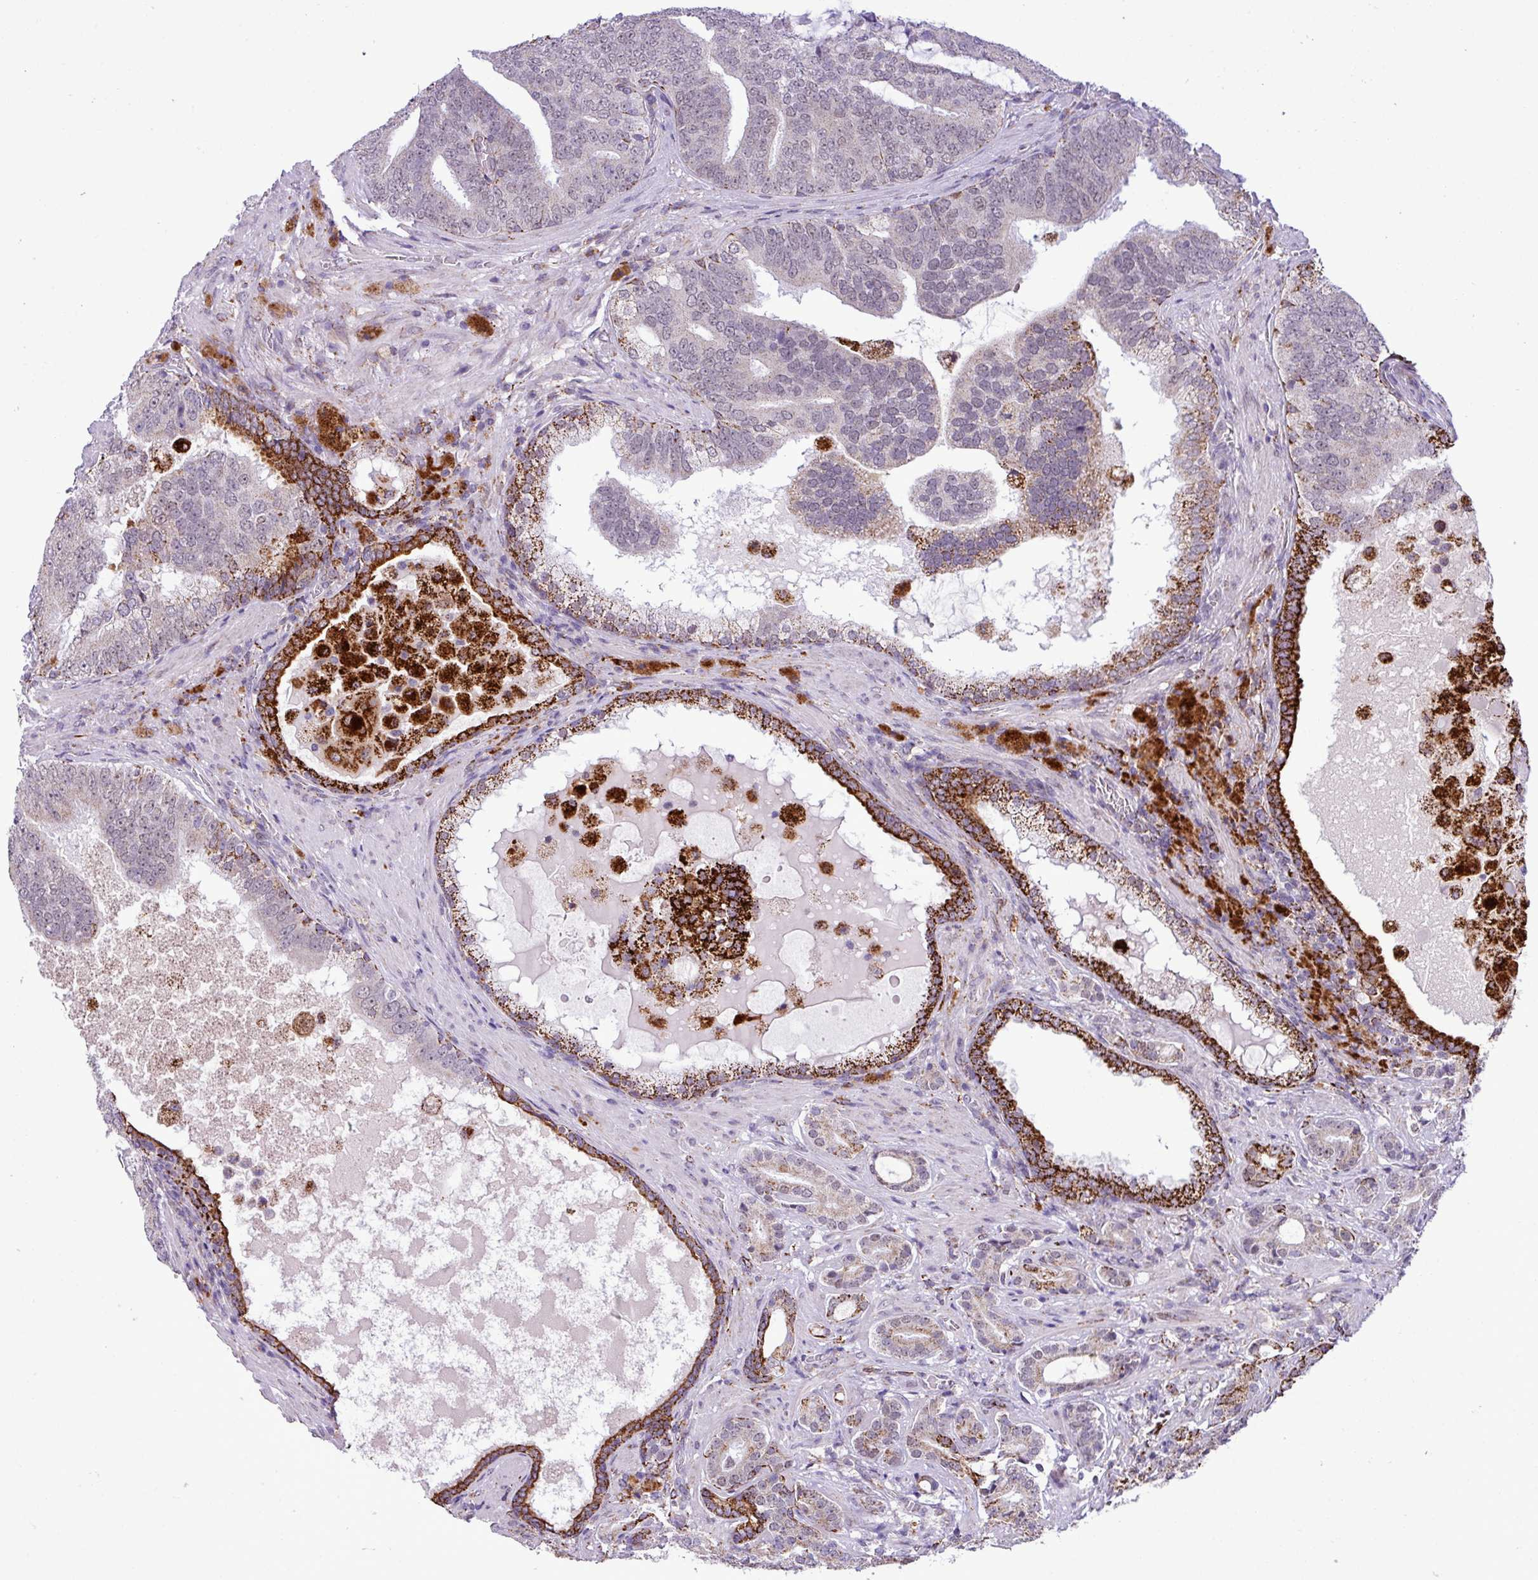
{"staining": {"intensity": "strong", "quantity": "<25%", "location": "cytoplasmic/membranous"}, "tissue": "prostate cancer", "cell_type": "Tumor cells", "image_type": "cancer", "snomed": [{"axis": "morphology", "description": "Adenocarcinoma, High grade"}, {"axis": "topography", "description": "Prostate"}], "caption": "IHC of human prostate adenocarcinoma (high-grade) displays medium levels of strong cytoplasmic/membranous expression in approximately <25% of tumor cells.", "gene": "SGPP1", "patient": {"sex": "male", "age": 55}}